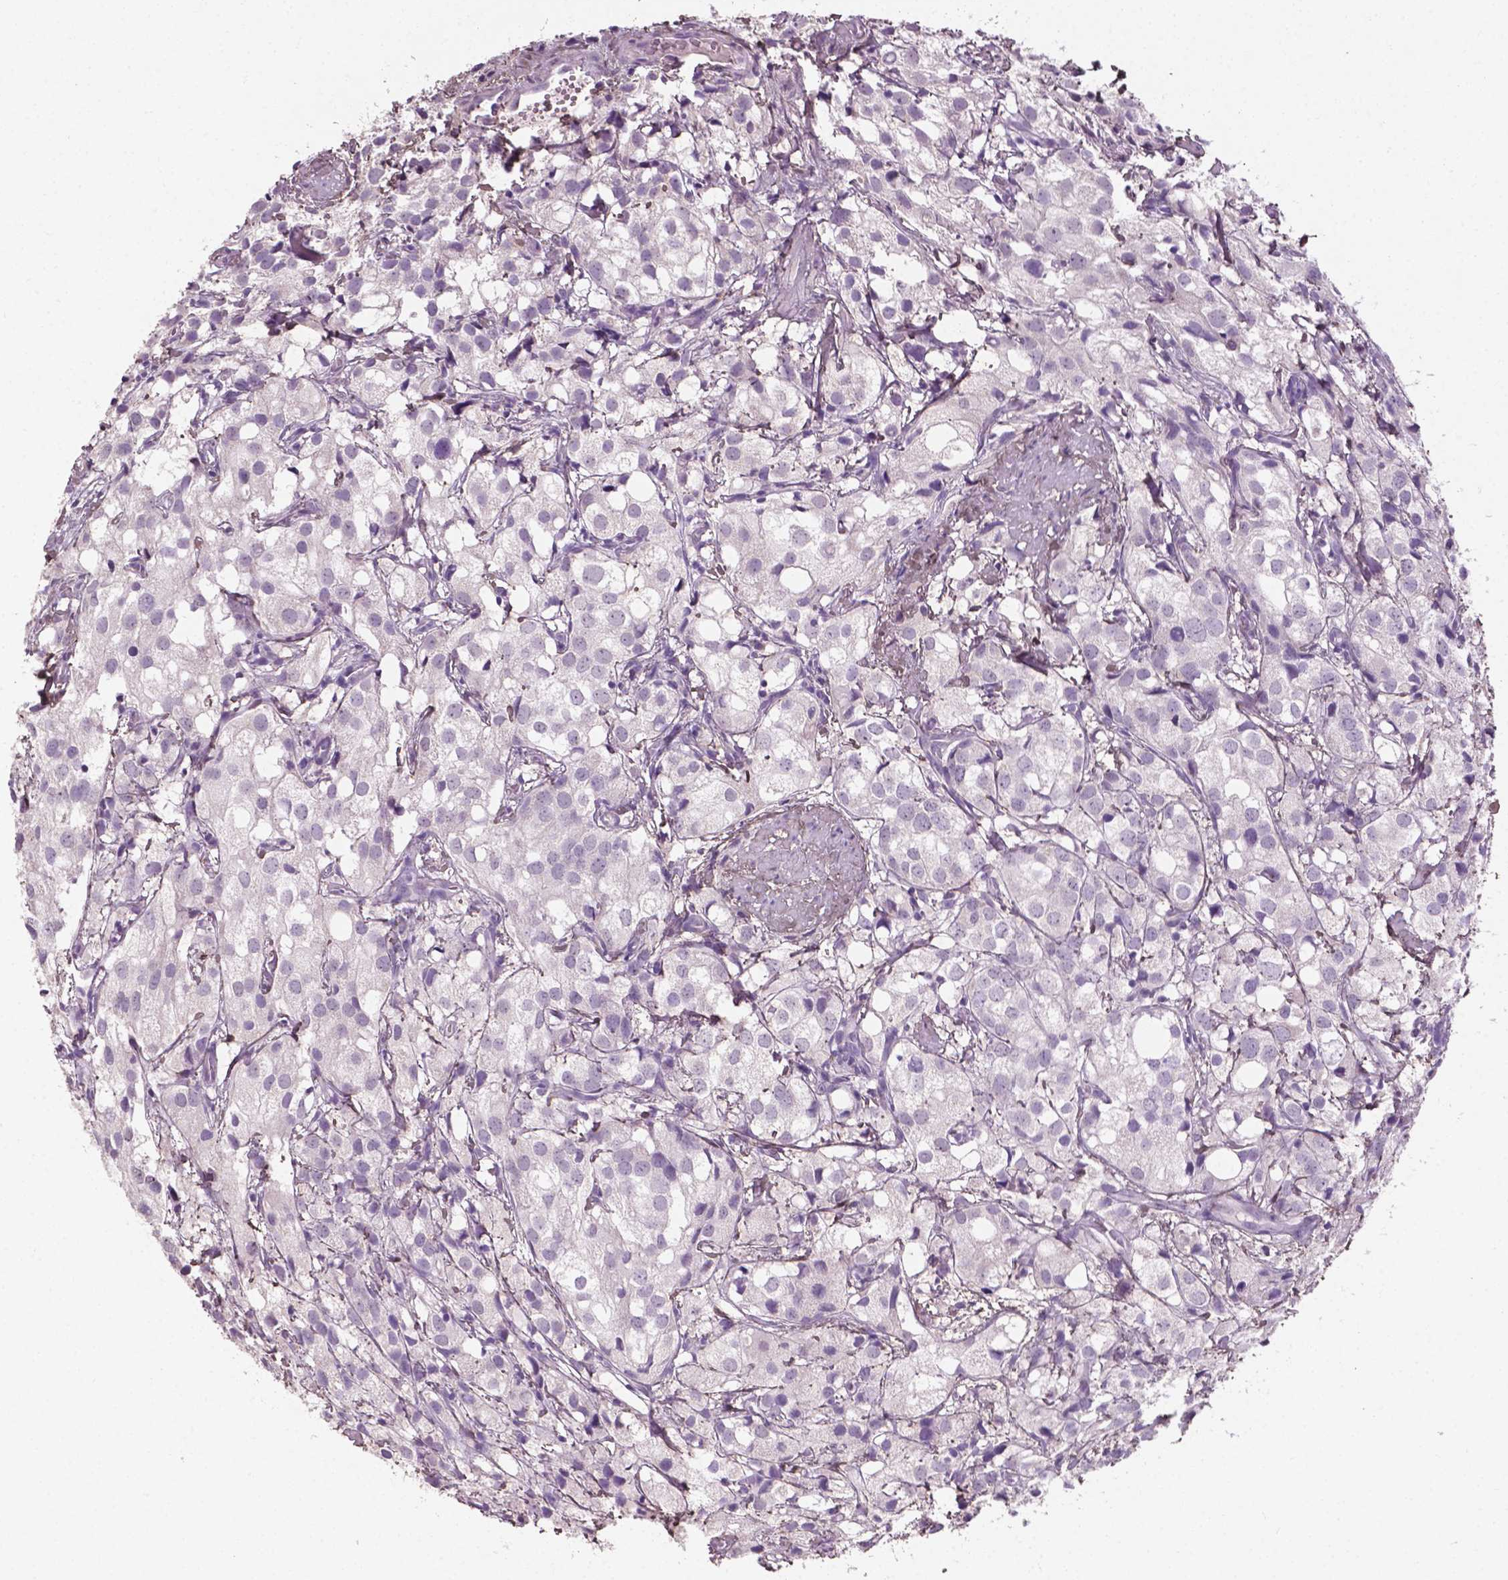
{"staining": {"intensity": "negative", "quantity": "none", "location": "none"}, "tissue": "prostate cancer", "cell_type": "Tumor cells", "image_type": "cancer", "snomed": [{"axis": "morphology", "description": "Adenocarcinoma, High grade"}, {"axis": "topography", "description": "Prostate"}], "caption": "An immunohistochemistry photomicrograph of high-grade adenocarcinoma (prostate) is shown. There is no staining in tumor cells of high-grade adenocarcinoma (prostate).", "gene": "DLG2", "patient": {"sex": "male", "age": 86}}